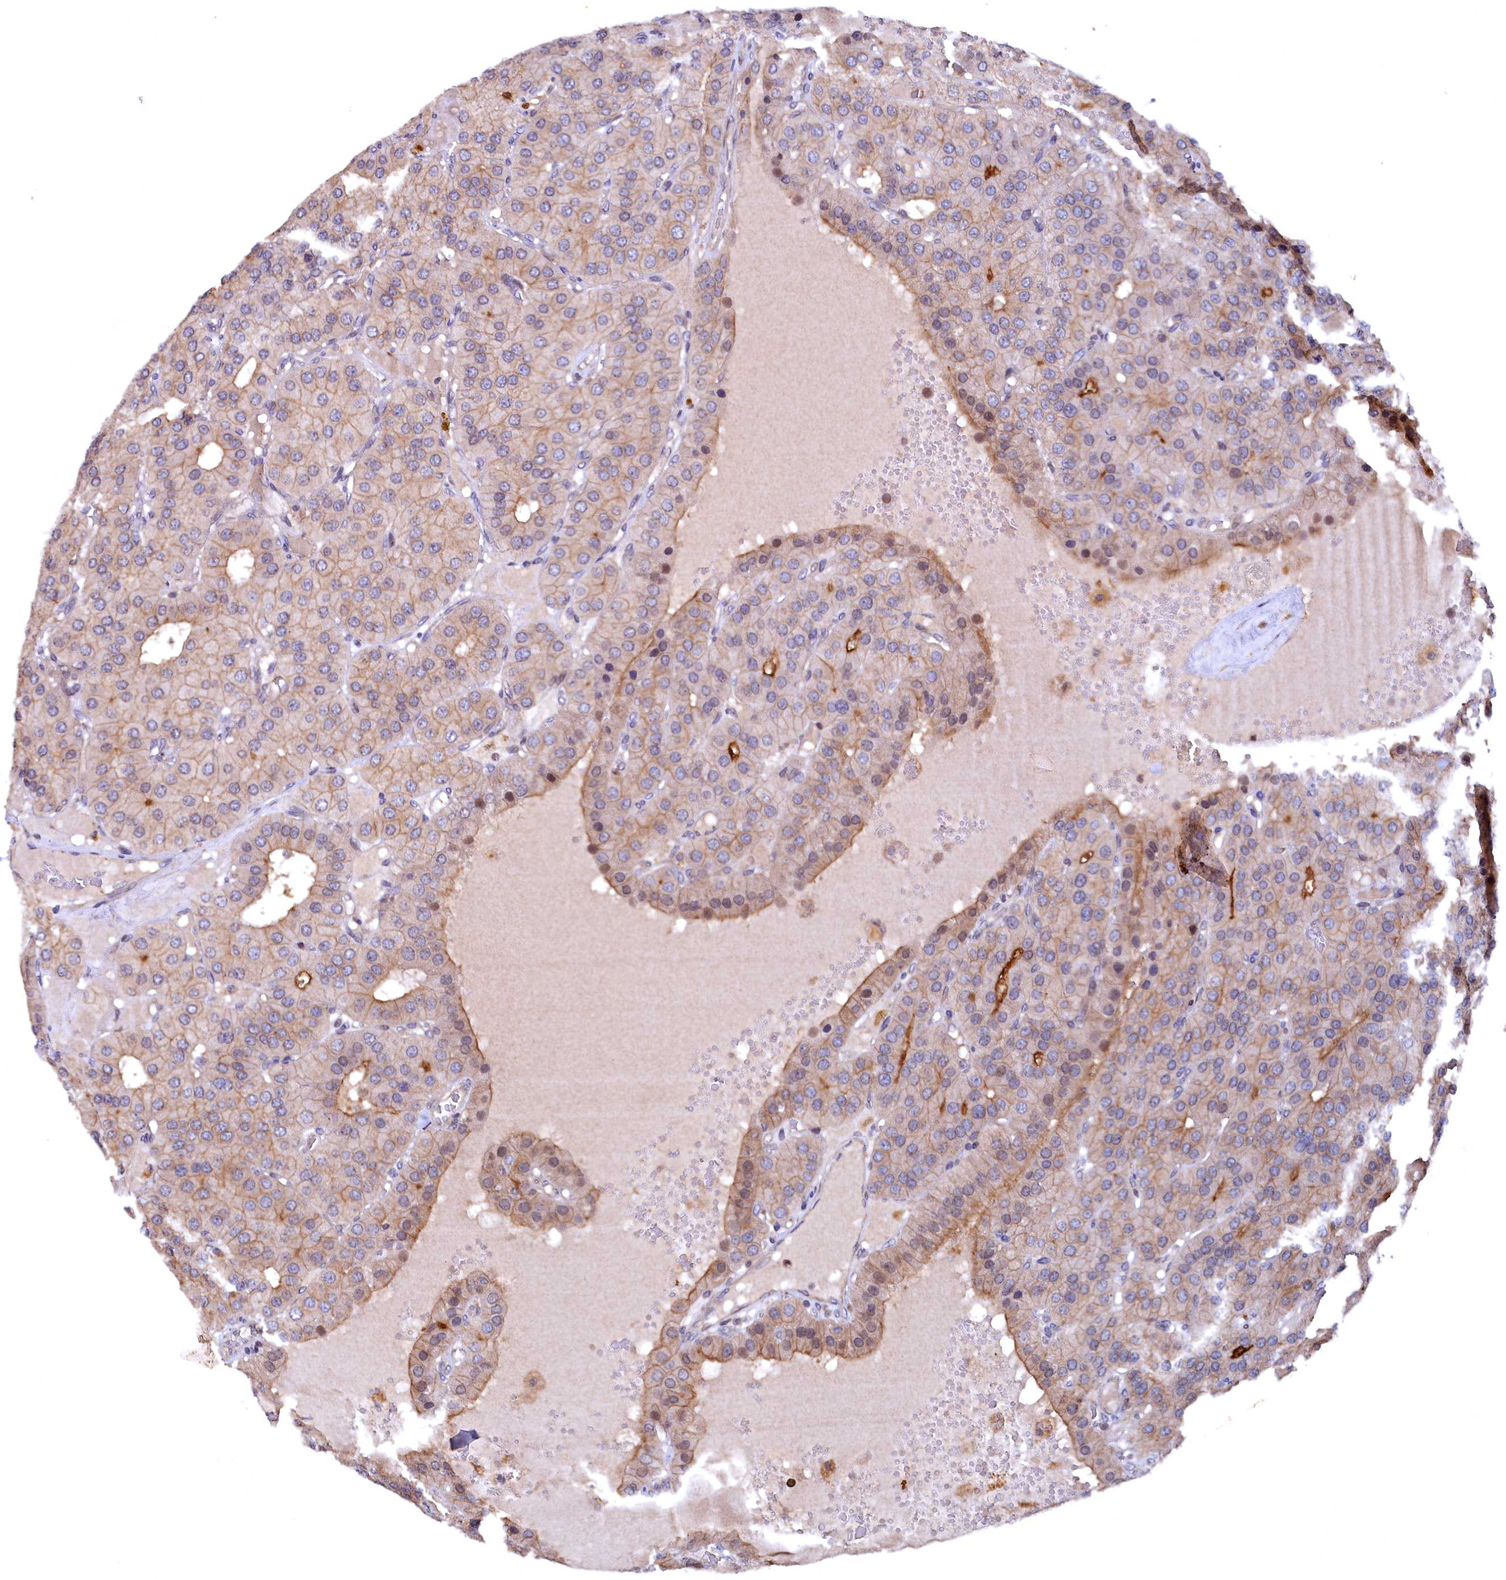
{"staining": {"intensity": "weak", "quantity": ">75%", "location": "cytoplasmic/membranous"}, "tissue": "parathyroid gland", "cell_type": "Glandular cells", "image_type": "normal", "snomed": [{"axis": "morphology", "description": "Normal tissue, NOS"}, {"axis": "morphology", "description": "Adenoma, NOS"}, {"axis": "topography", "description": "Parathyroid gland"}], "caption": "Parathyroid gland was stained to show a protein in brown. There is low levels of weak cytoplasmic/membranous staining in about >75% of glandular cells. Immunohistochemistry stains the protein in brown and the nuclei are stained blue.", "gene": "TMC5", "patient": {"sex": "female", "age": 86}}